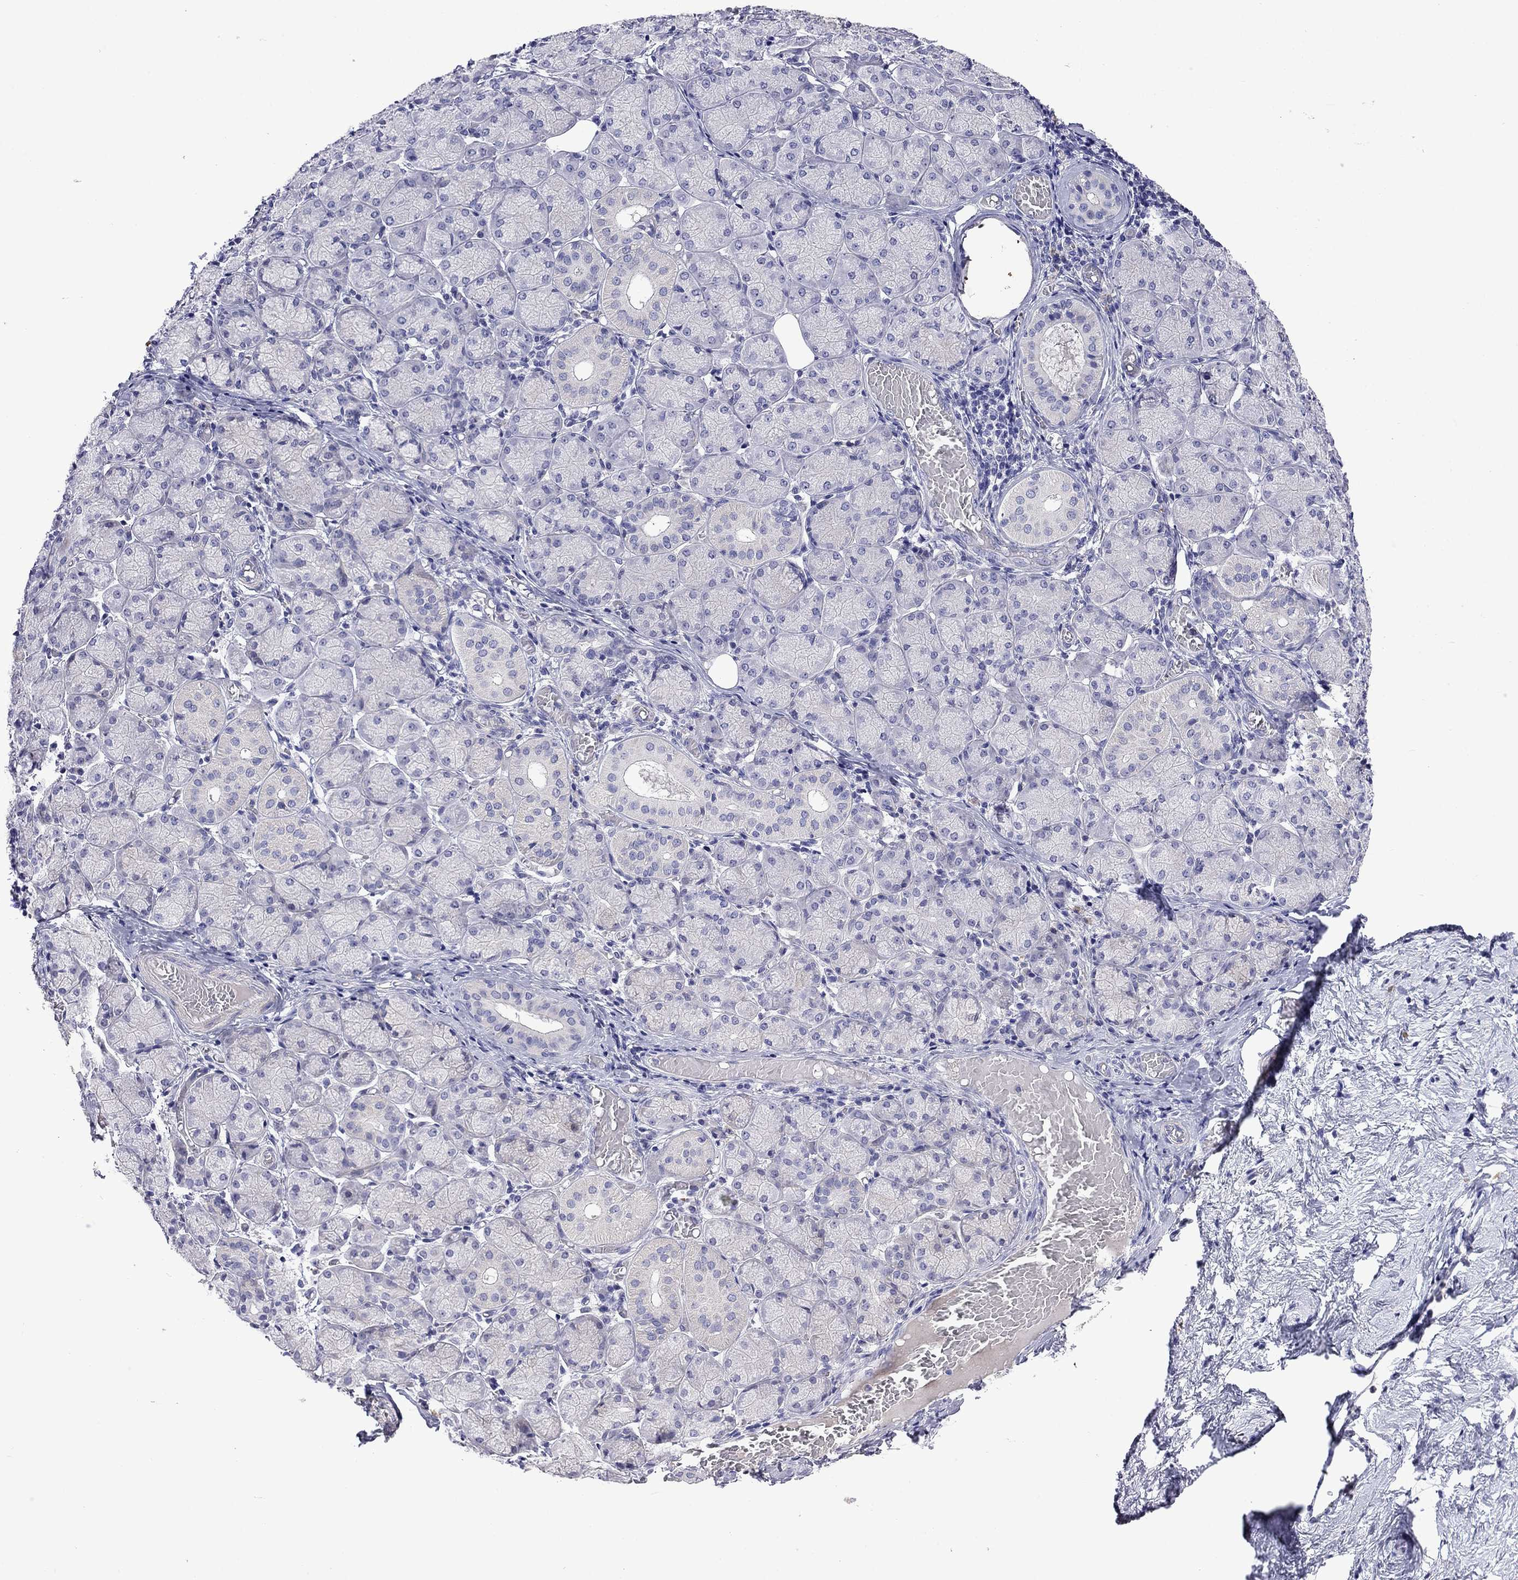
{"staining": {"intensity": "negative", "quantity": "none", "location": "none"}, "tissue": "salivary gland", "cell_type": "Glandular cells", "image_type": "normal", "snomed": [{"axis": "morphology", "description": "Normal tissue, NOS"}, {"axis": "topography", "description": "Salivary gland"}, {"axis": "topography", "description": "Peripheral nerve tissue"}], "caption": "DAB immunohistochemical staining of benign salivary gland reveals no significant staining in glandular cells.", "gene": "STAR", "patient": {"sex": "female", "age": 24}}